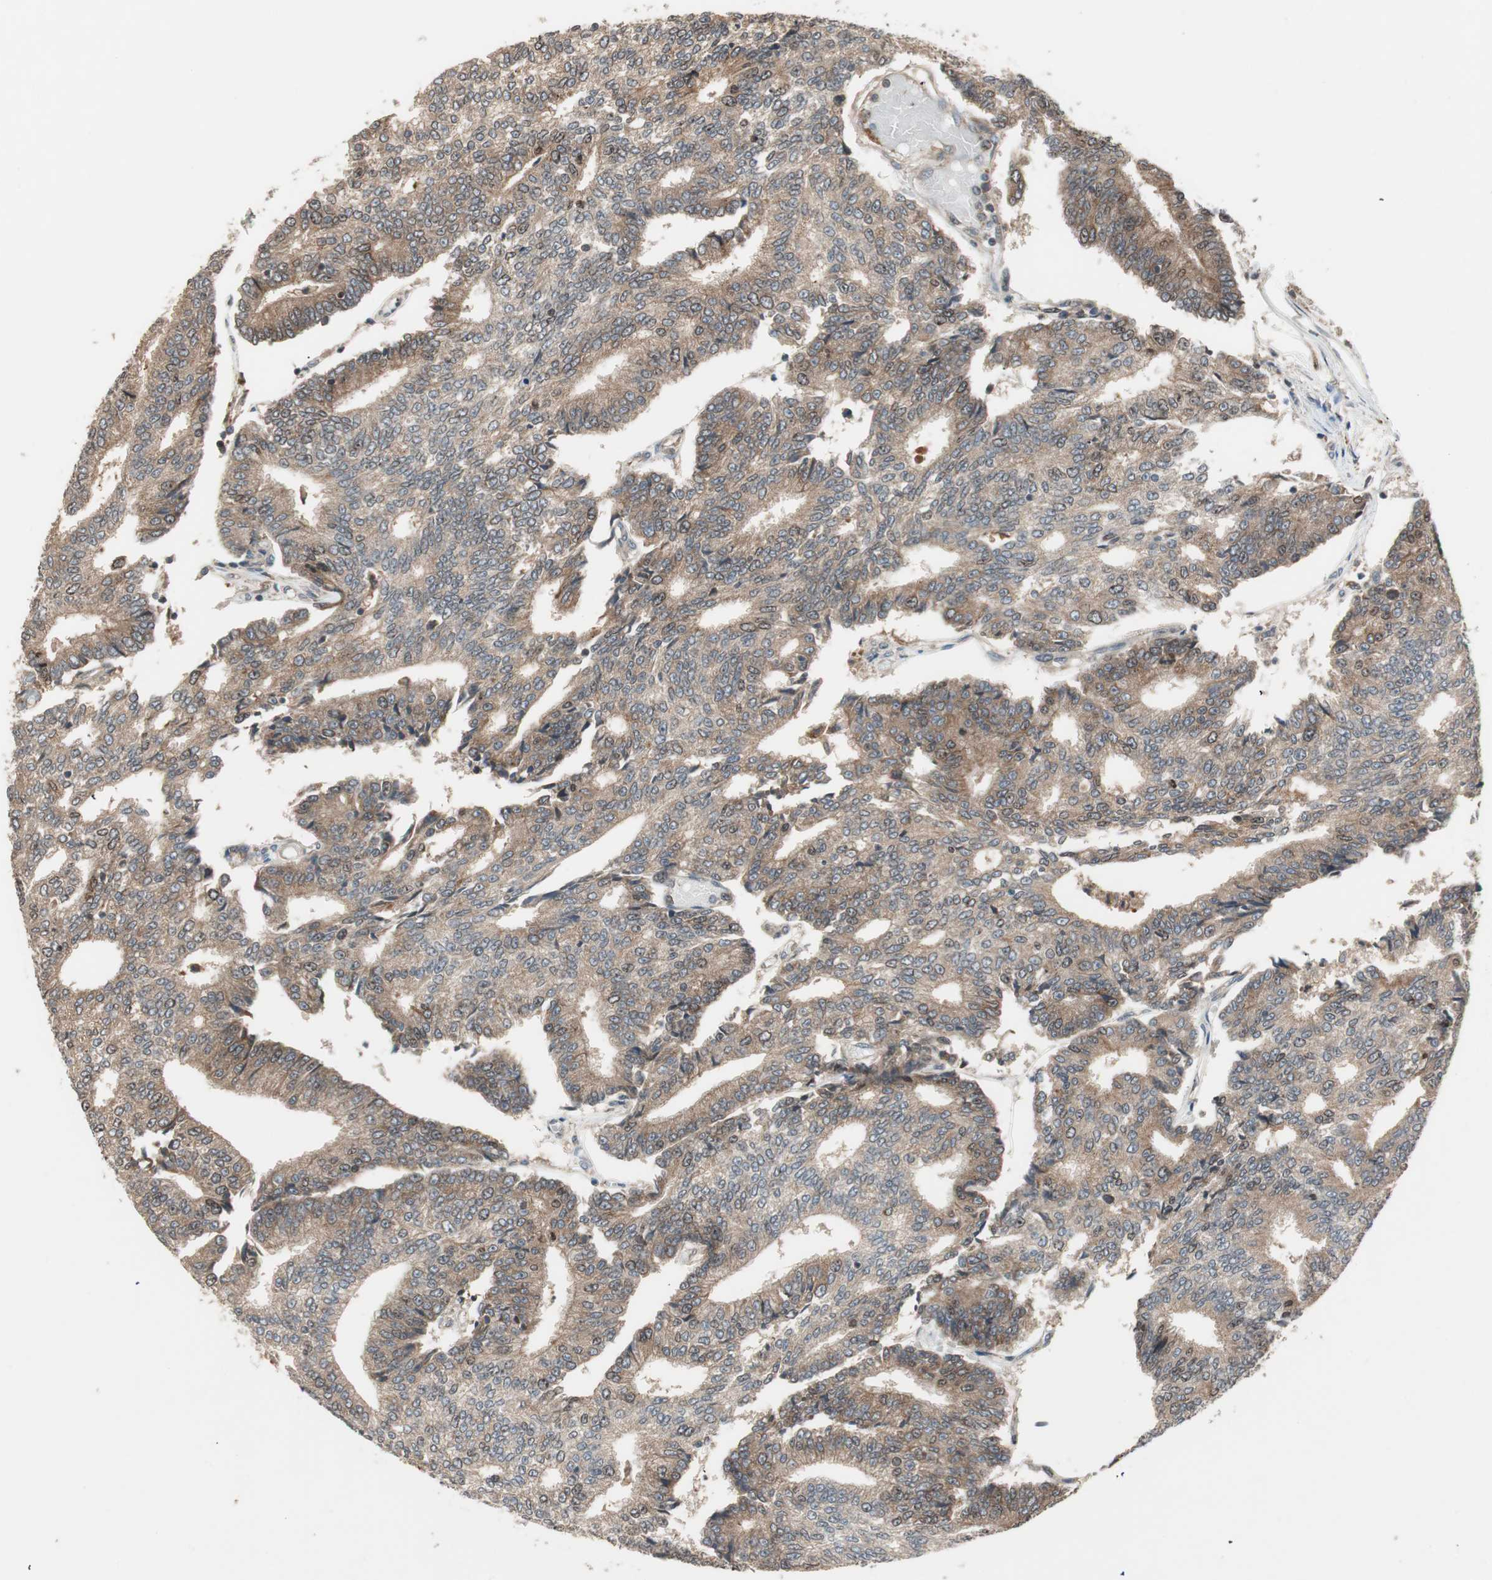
{"staining": {"intensity": "moderate", "quantity": ">75%", "location": "cytoplasmic/membranous"}, "tissue": "prostate cancer", "cell_type": "Tumor cells", "image_type": "cancer", "snomed": [{"axis": "morphology", "description": "Adenocarcinoma, High grade"}, {"axis": "topography", "description": "Prostate"}], "caption": "IHC of human prostate cancer (high-grade adenocarcinoma) reveals medium levels of moderate cytoplasmic/membranous expression in approximately >75% of tumor cells. (Stains: DAB in brown, nuclei in blue, Microscopy: brightfield microscopy at high magnification).", "gene": "ATP6AP2", "patient": {"sex": "male", "age": 55}}